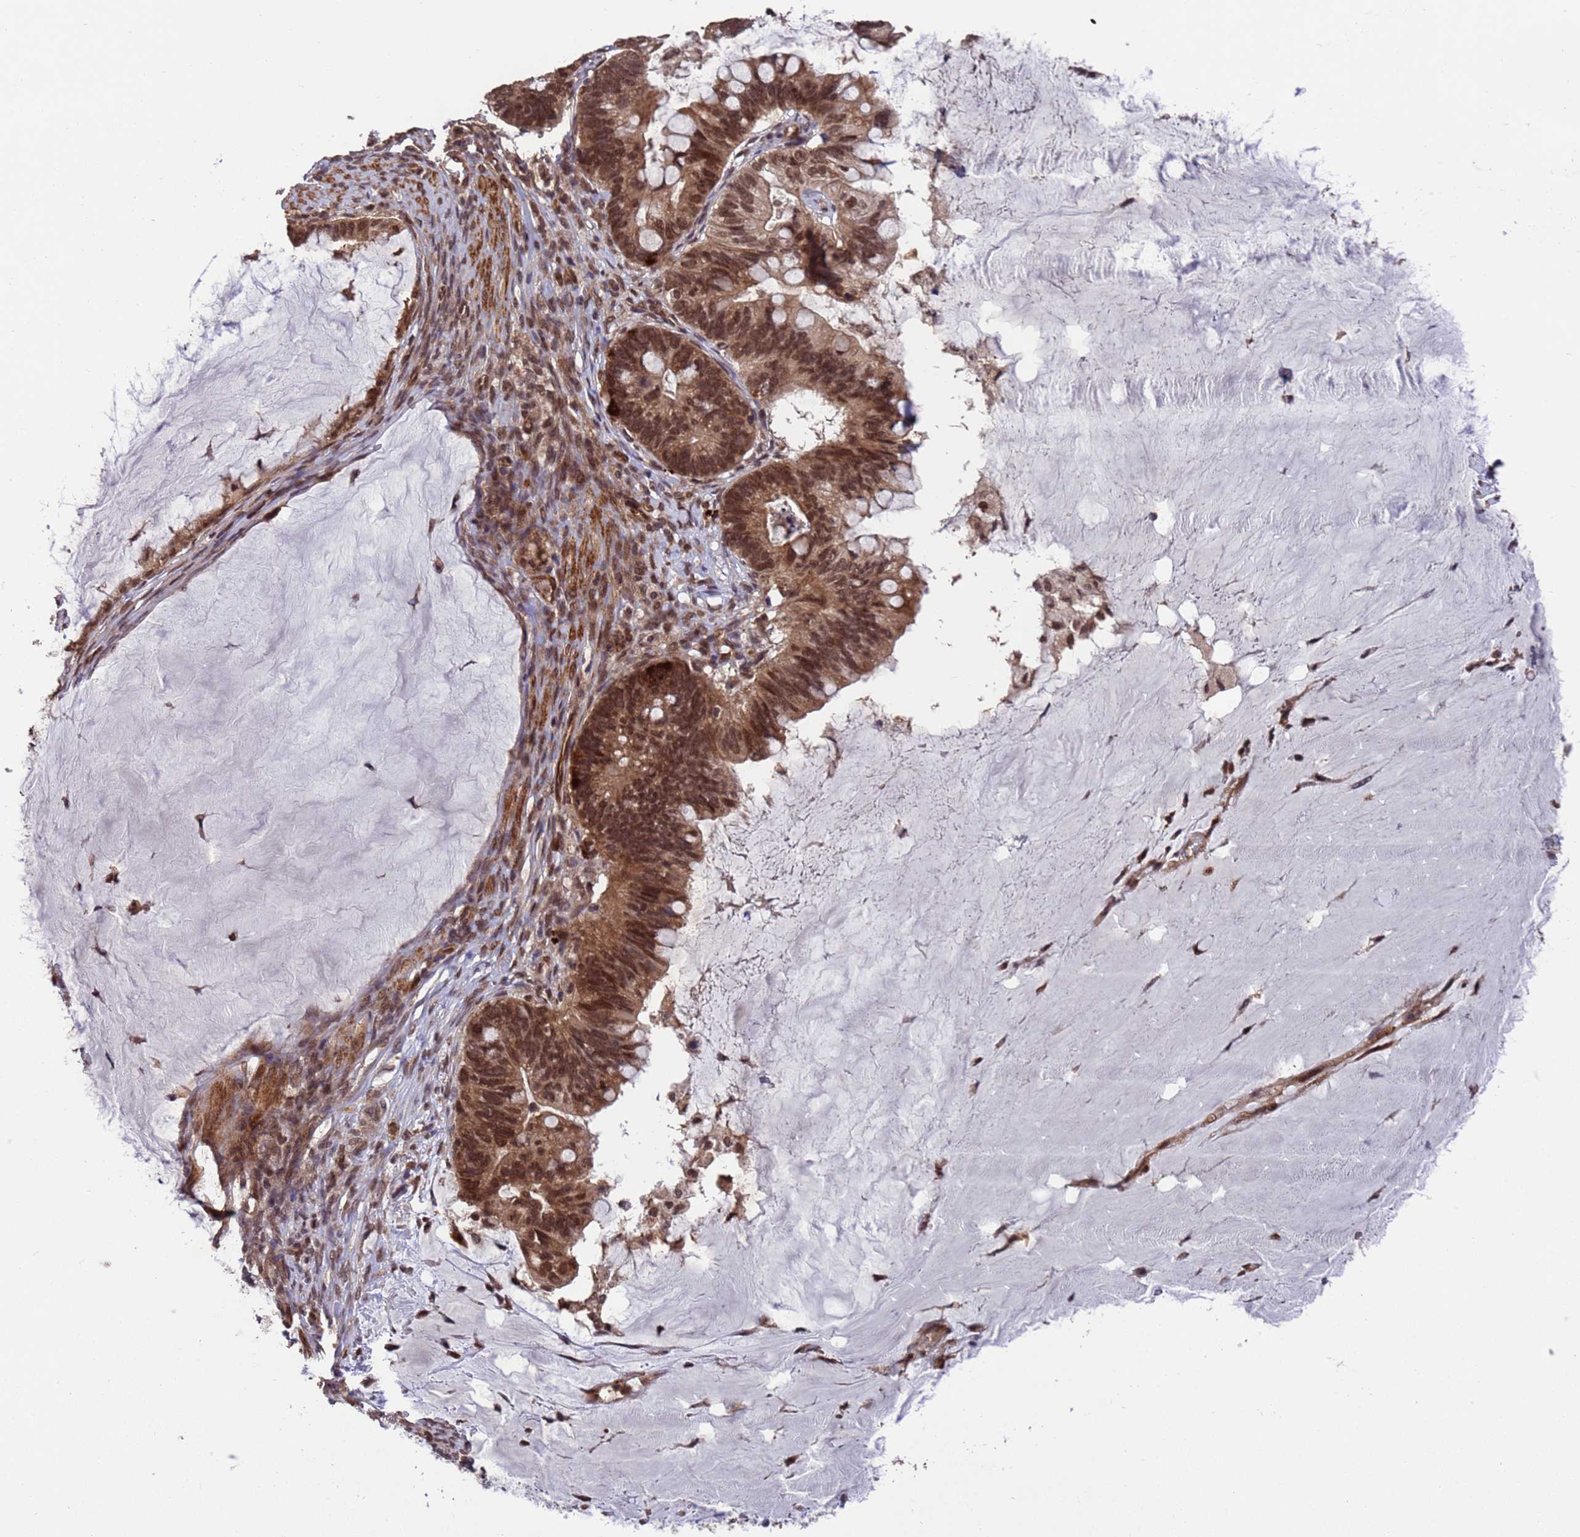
{"staining": {"intensity": "moderate", "quantity": ">75%", "location": "nuclear"}, "tissue": "ovarian cancer", "cell_type": "Tumor cells", "image_type": "cancer", "snomed": [{"axis": "morphology", "description": "Cystadenocarcinoma, mucinous, NOS"}, {"axis": "topography", "description": "Ovary"}], "caption": "Immunohistochemical staining of human ovarian cancer (mucinous cystadenocarcinoma) demonstrates moderate nuclear protein expression in about >75% of tumor cells.", "gene": "VSTM4", "patient": {"sex": "female", "age": 61}}